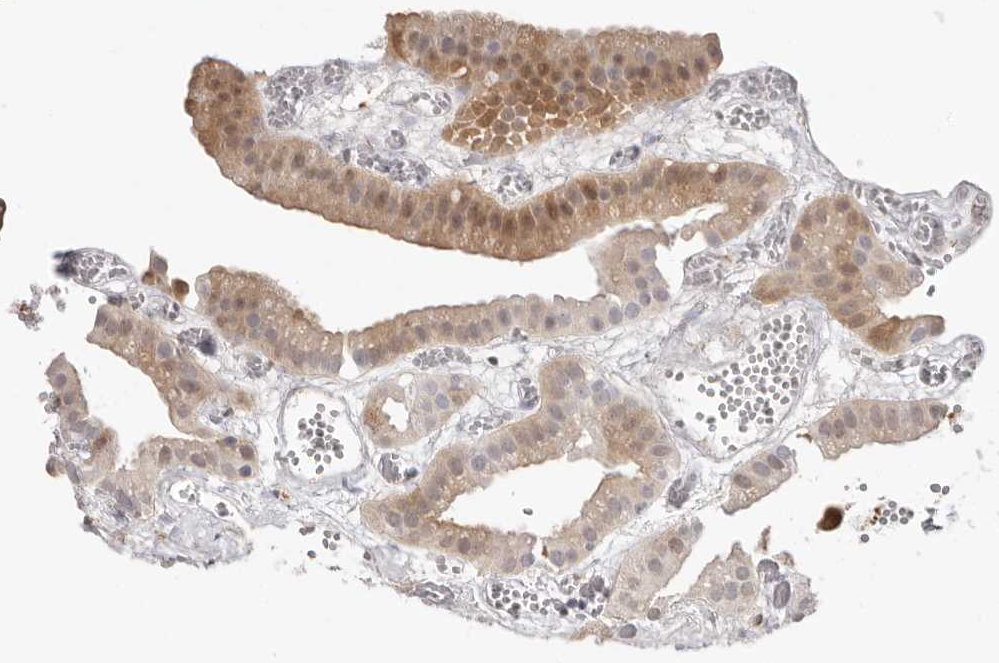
{"staining": {"intensity": "moderate", "quantity": "25%-75%", "location": "cytoplasmic/membranous,nuclear"}, "tissue": "gallbladder", "cell_type": "Glandular cells", "image_type": "normal", "snomed": [{"axis": "morphology", "description": "Normal tissue, NOS"}, {"axis": "topography", "description": "Gallbladder"}], "caption": "An immunohistochemistry photomicrograph of benign tissue is shown. Protein staining in brown labels moderate cytoplasmic/membranous,nuclear positivity in gallbladder within glandular cells. (Brightfield microscopy of DAB IHC at high magnification).", "gene": "PKDCC", "patient": {"sex": "female", "age": 64}}